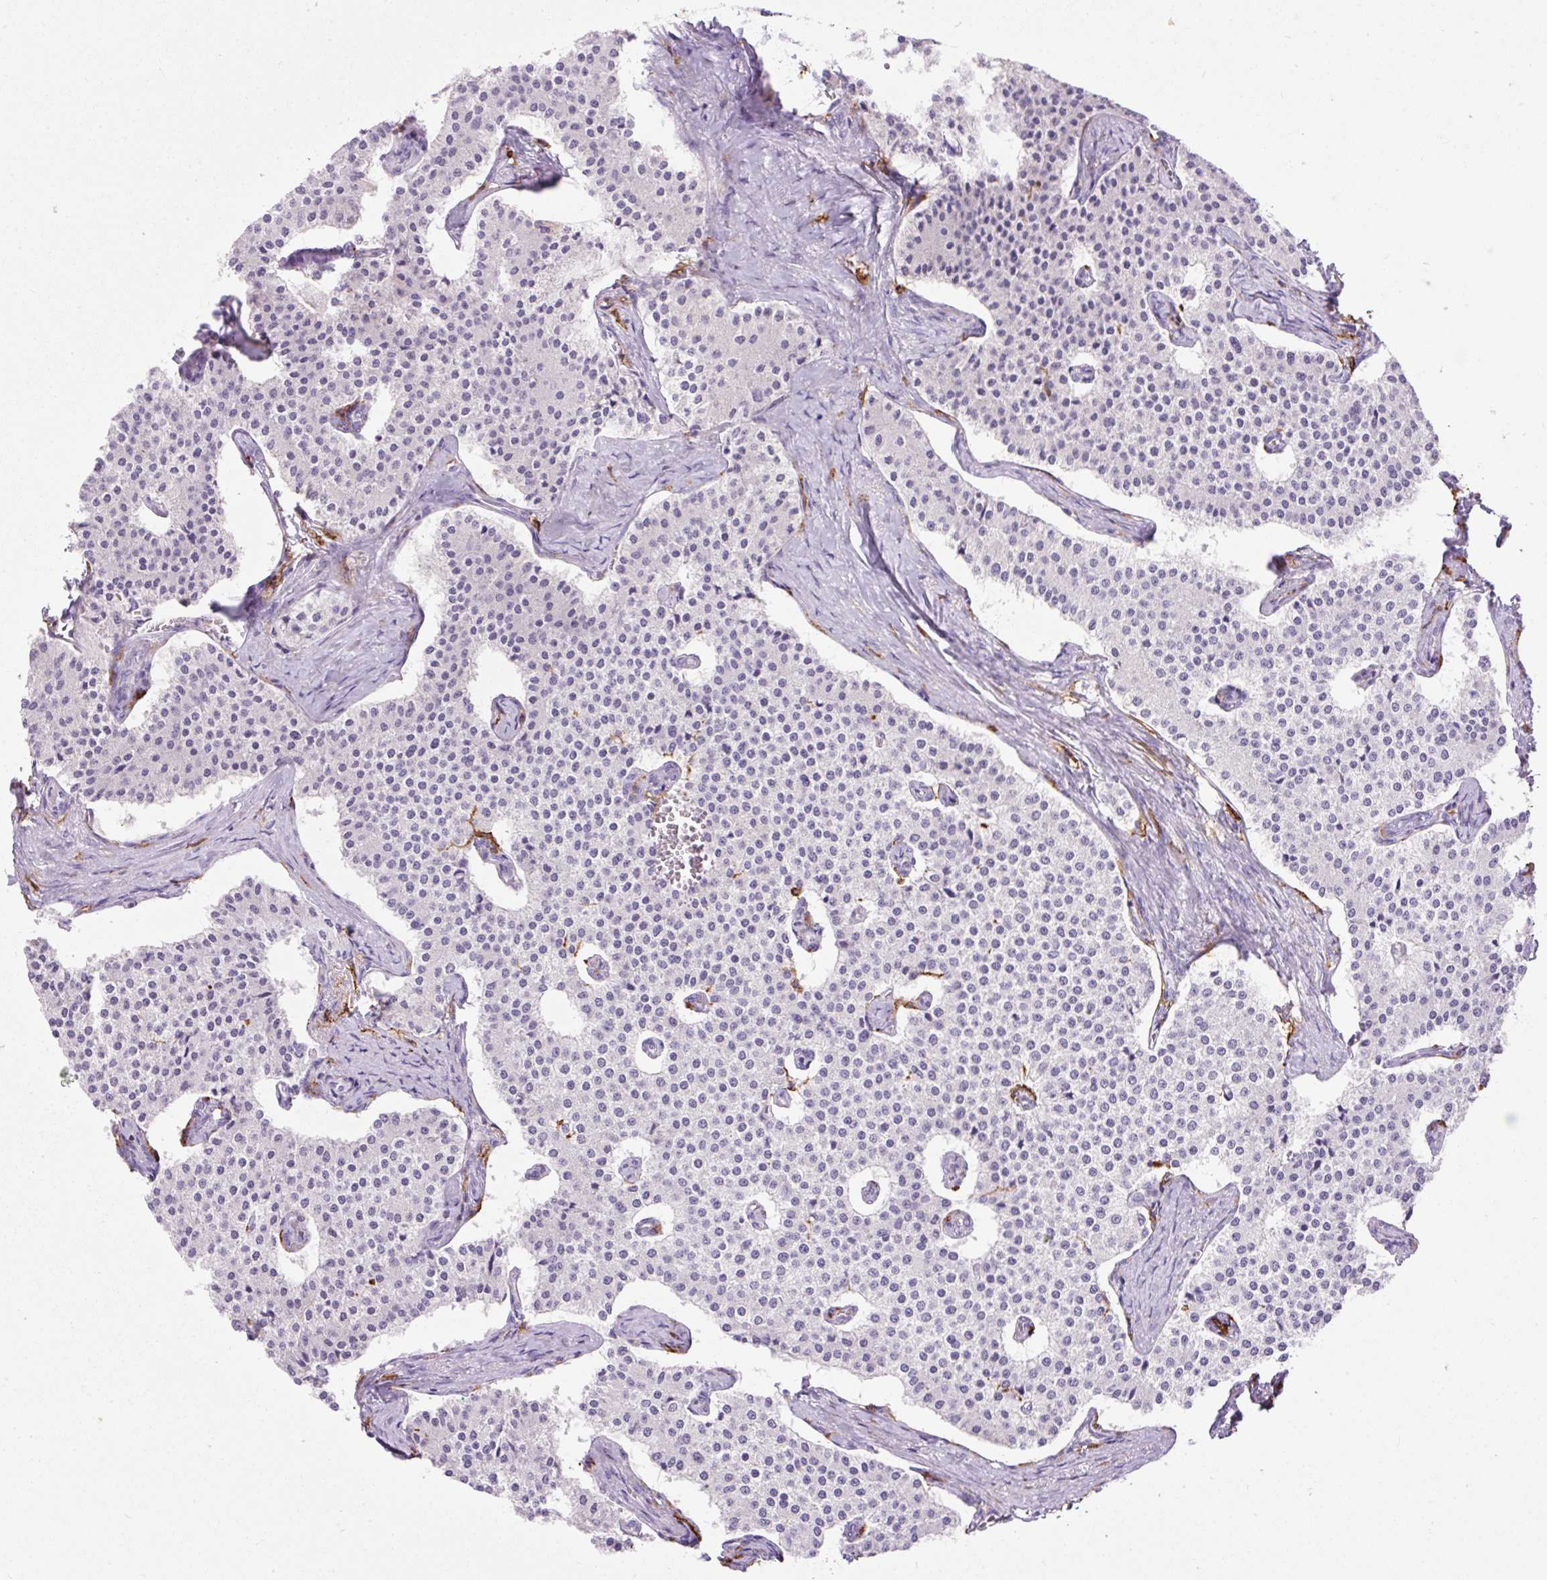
{"staining": {"intensity": "negative", "quantity": "none", "location": "none"}, "tissue": "carcinoid", "cell_type": "Tumor cells", "image_type": "cancer", "snomed": [{"axis": "morphology", "description": "Carcinoid, malignant, NOS"}, {"axis": "topography", "description": "Colon"}], "caption": "Tumor cells are negative for protein expression in human malignant carcinoid.", "gene": "SIGLEC1", "patient": {"sex": "female", "age": 52}}